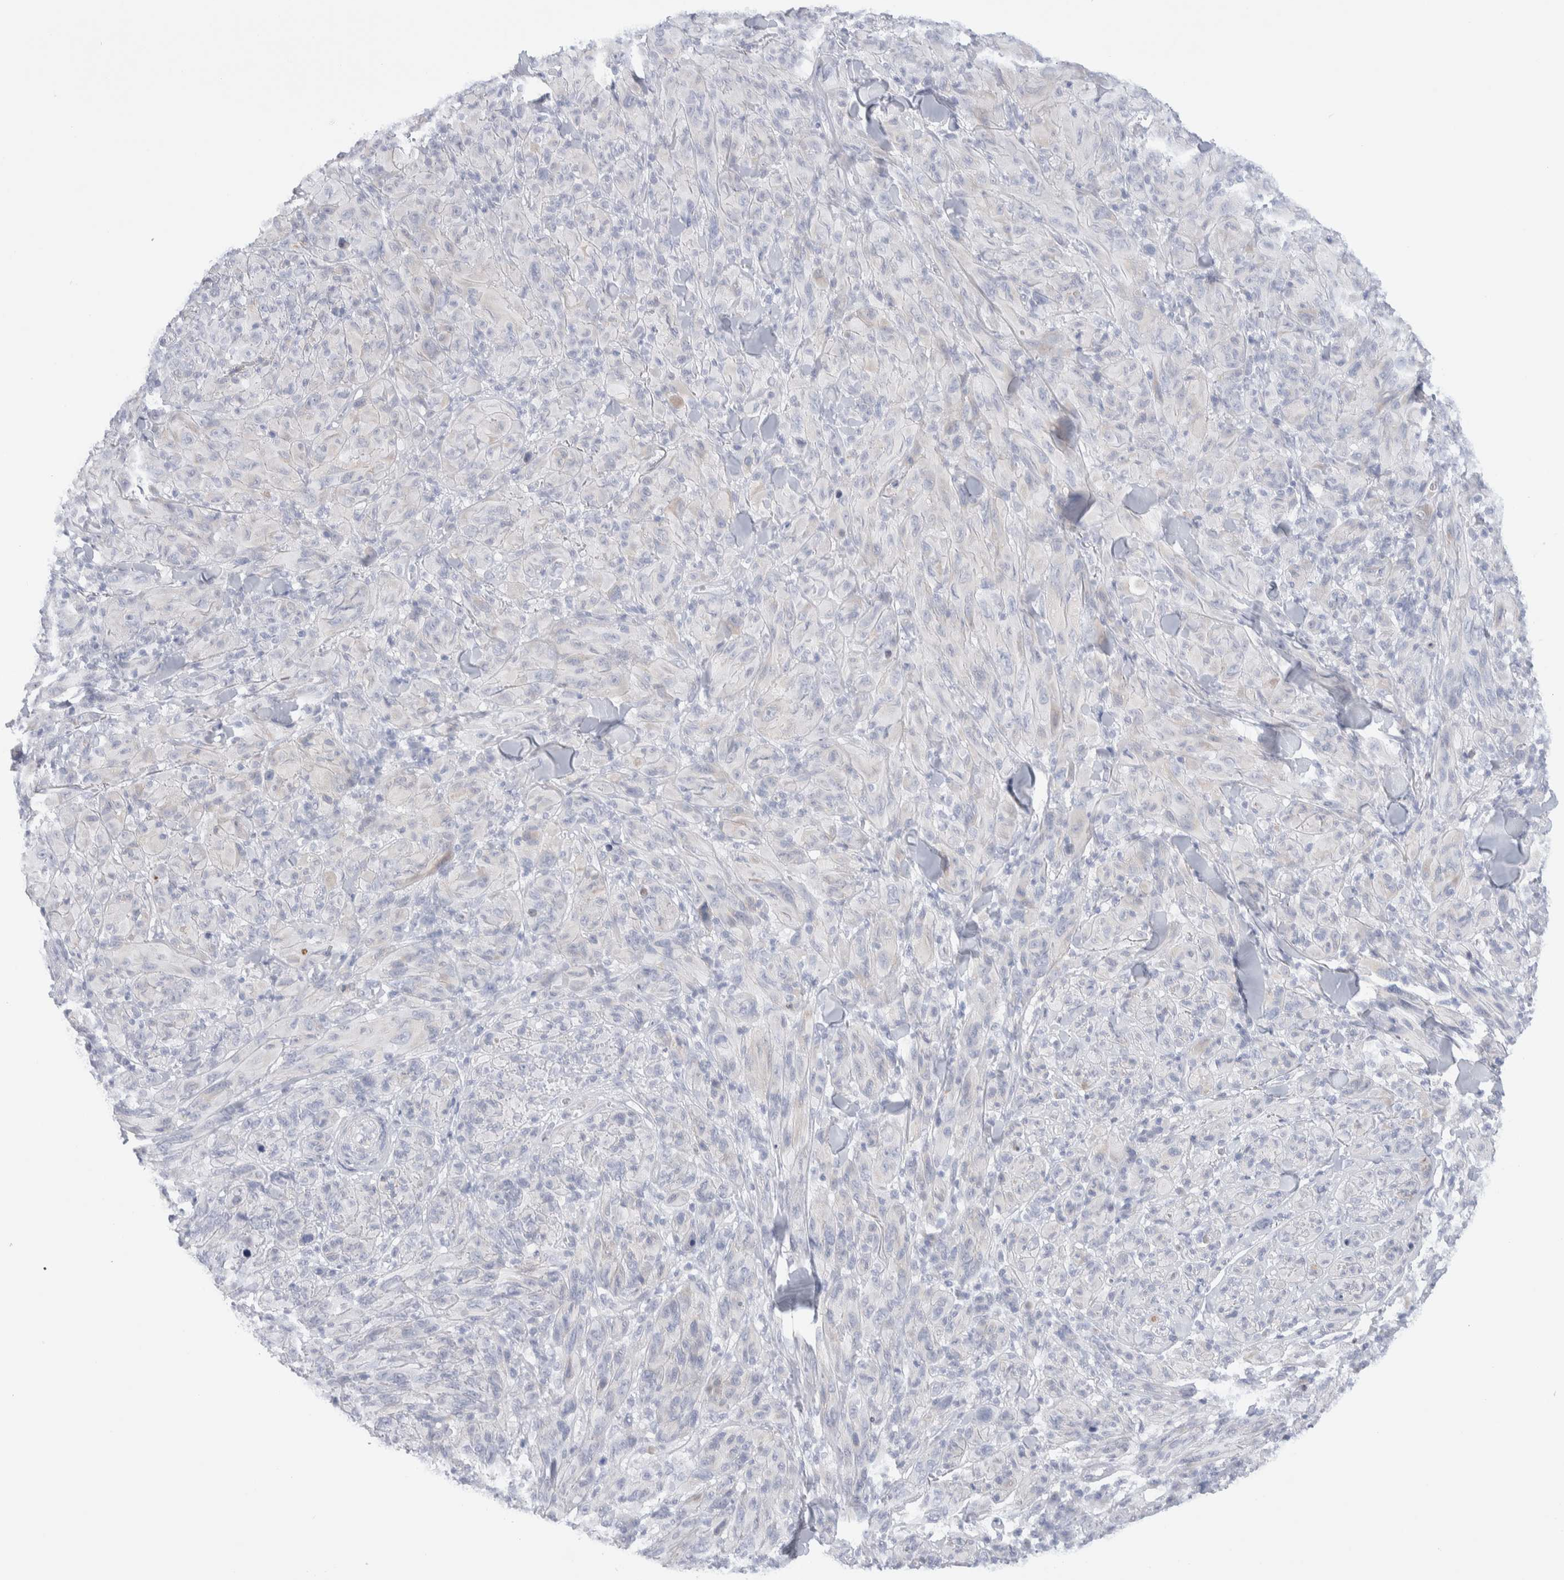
{"staining": {"intensity": "negative", "quantity": "none", "location": "none"}, "tissue": "melanoma", "cell_type": "Tumor cells", "image_type": "cancer", "snomed": [{"axis": "morphology", "description": "Malignant melanoma, NOS"}, {"axis": "topography", "description": "Skin of head"}], "caption": "High magnification brightfield microscopy of melanoma stained with DAB (3,3'-diaminobenzidine) (brown) and counterstained with hematoxylin (blue): tumor cells show no significant positivity. (DAB immunohistochemistry visualized using brightfield microscopy, high magnification).", "gene": "C1orf112", "patient": {"sex": "male", "age": 96}}